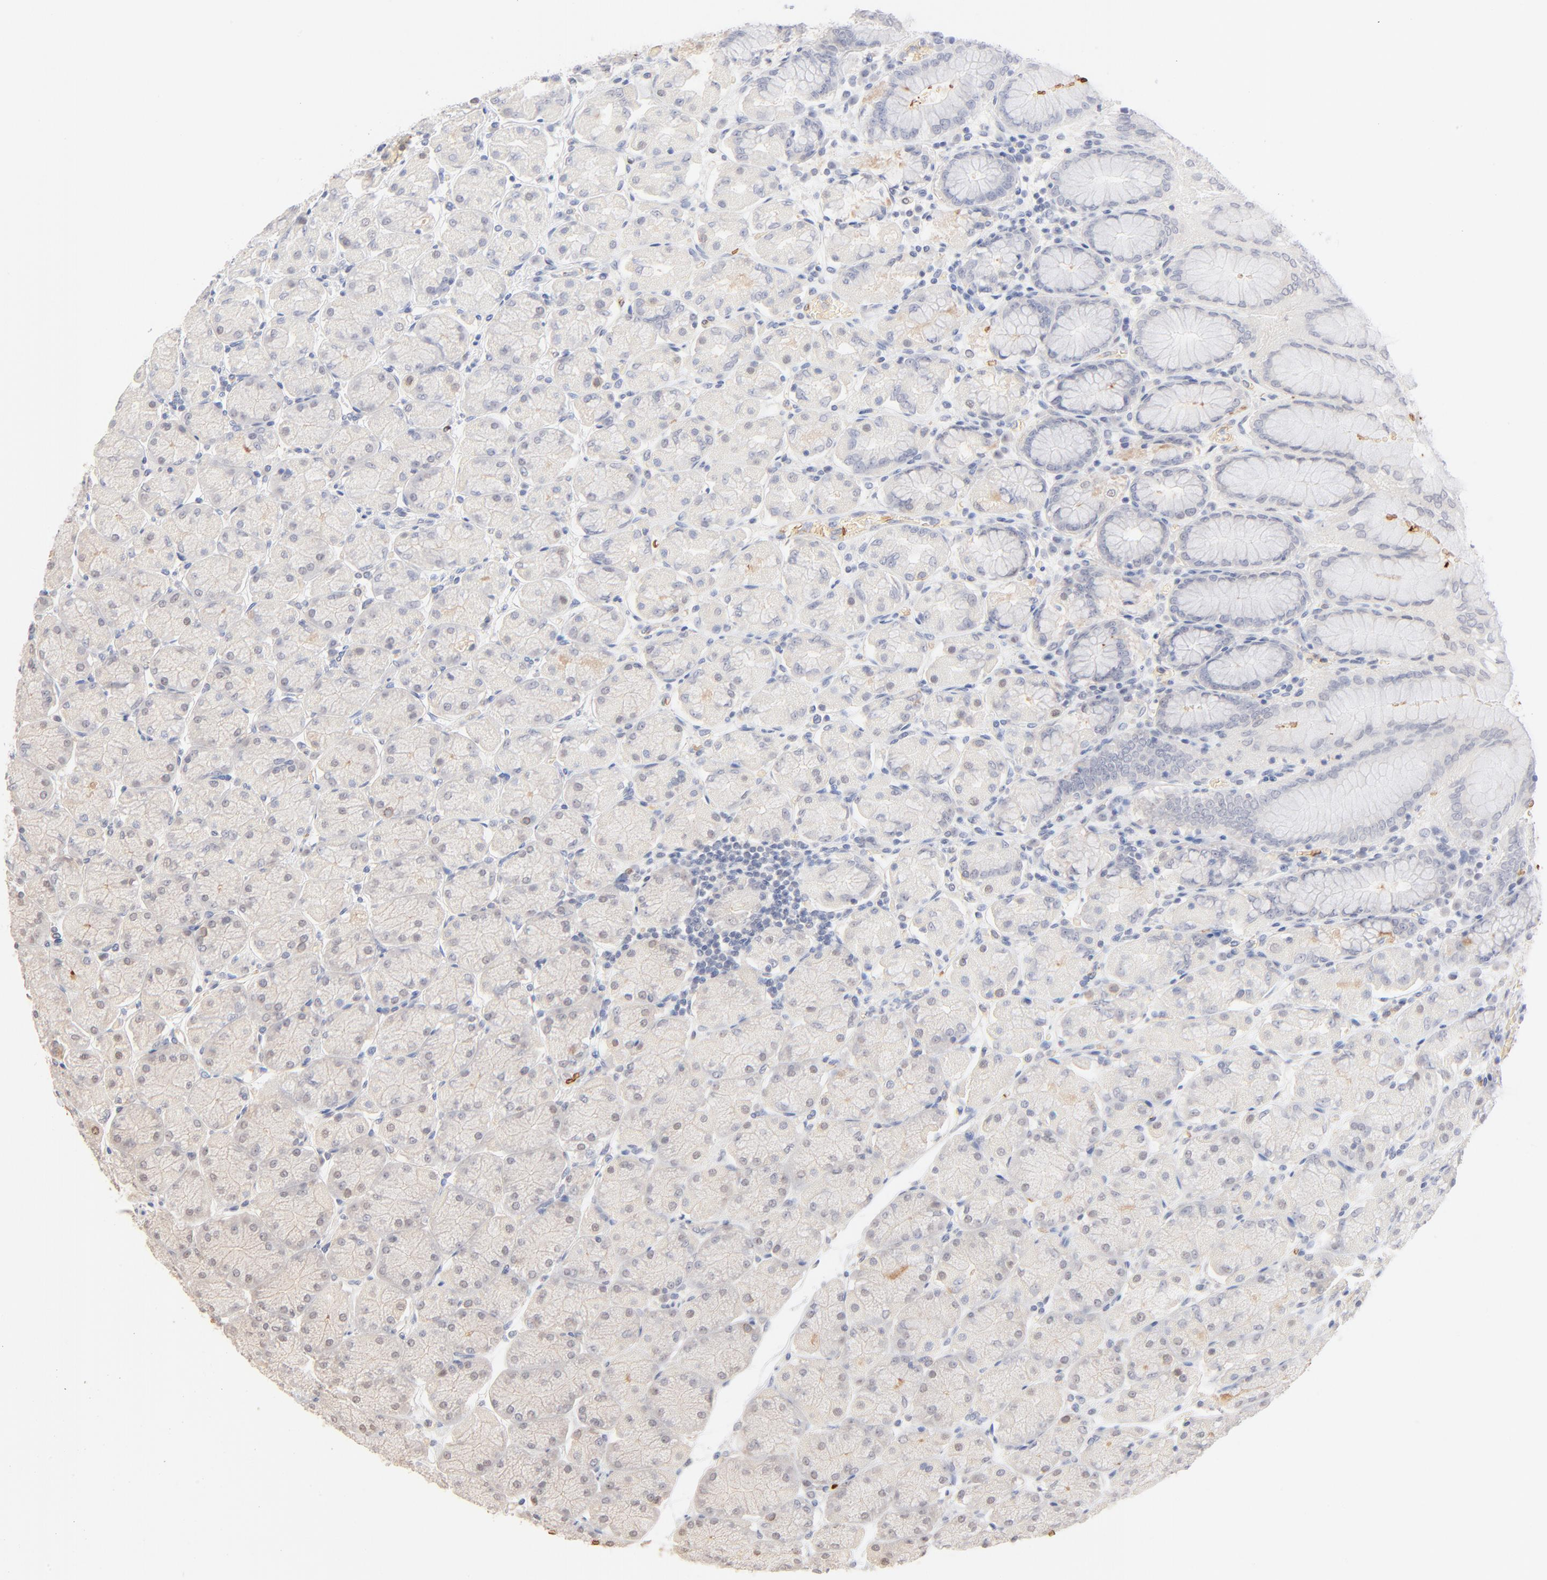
{"staining": {"intensity": "negative", "quantity": "none", "location": "none"}, "tissue": "stomach", "cell_type": "Glandular cells", "image_type": "normal", "snomed": [{"axis": "morphology", "description": "Normal tissue, NOS"}, {"axis": "topography", "description": "Stomach, upper"}, {"axis": "topography", "description": "Stomach"}], "caption": "High magnification brightfield microscopy of unremarkable stomach stained with DAB (brown) and counterstained with hematoxylin (blue): glandular cells show no significant positivity. (DAB (3,3'-diaminobenzidine) IHC with hematoxylin counter stain).", "gene": "SPTB", "patient": {"sex": "male", "age": 76}}